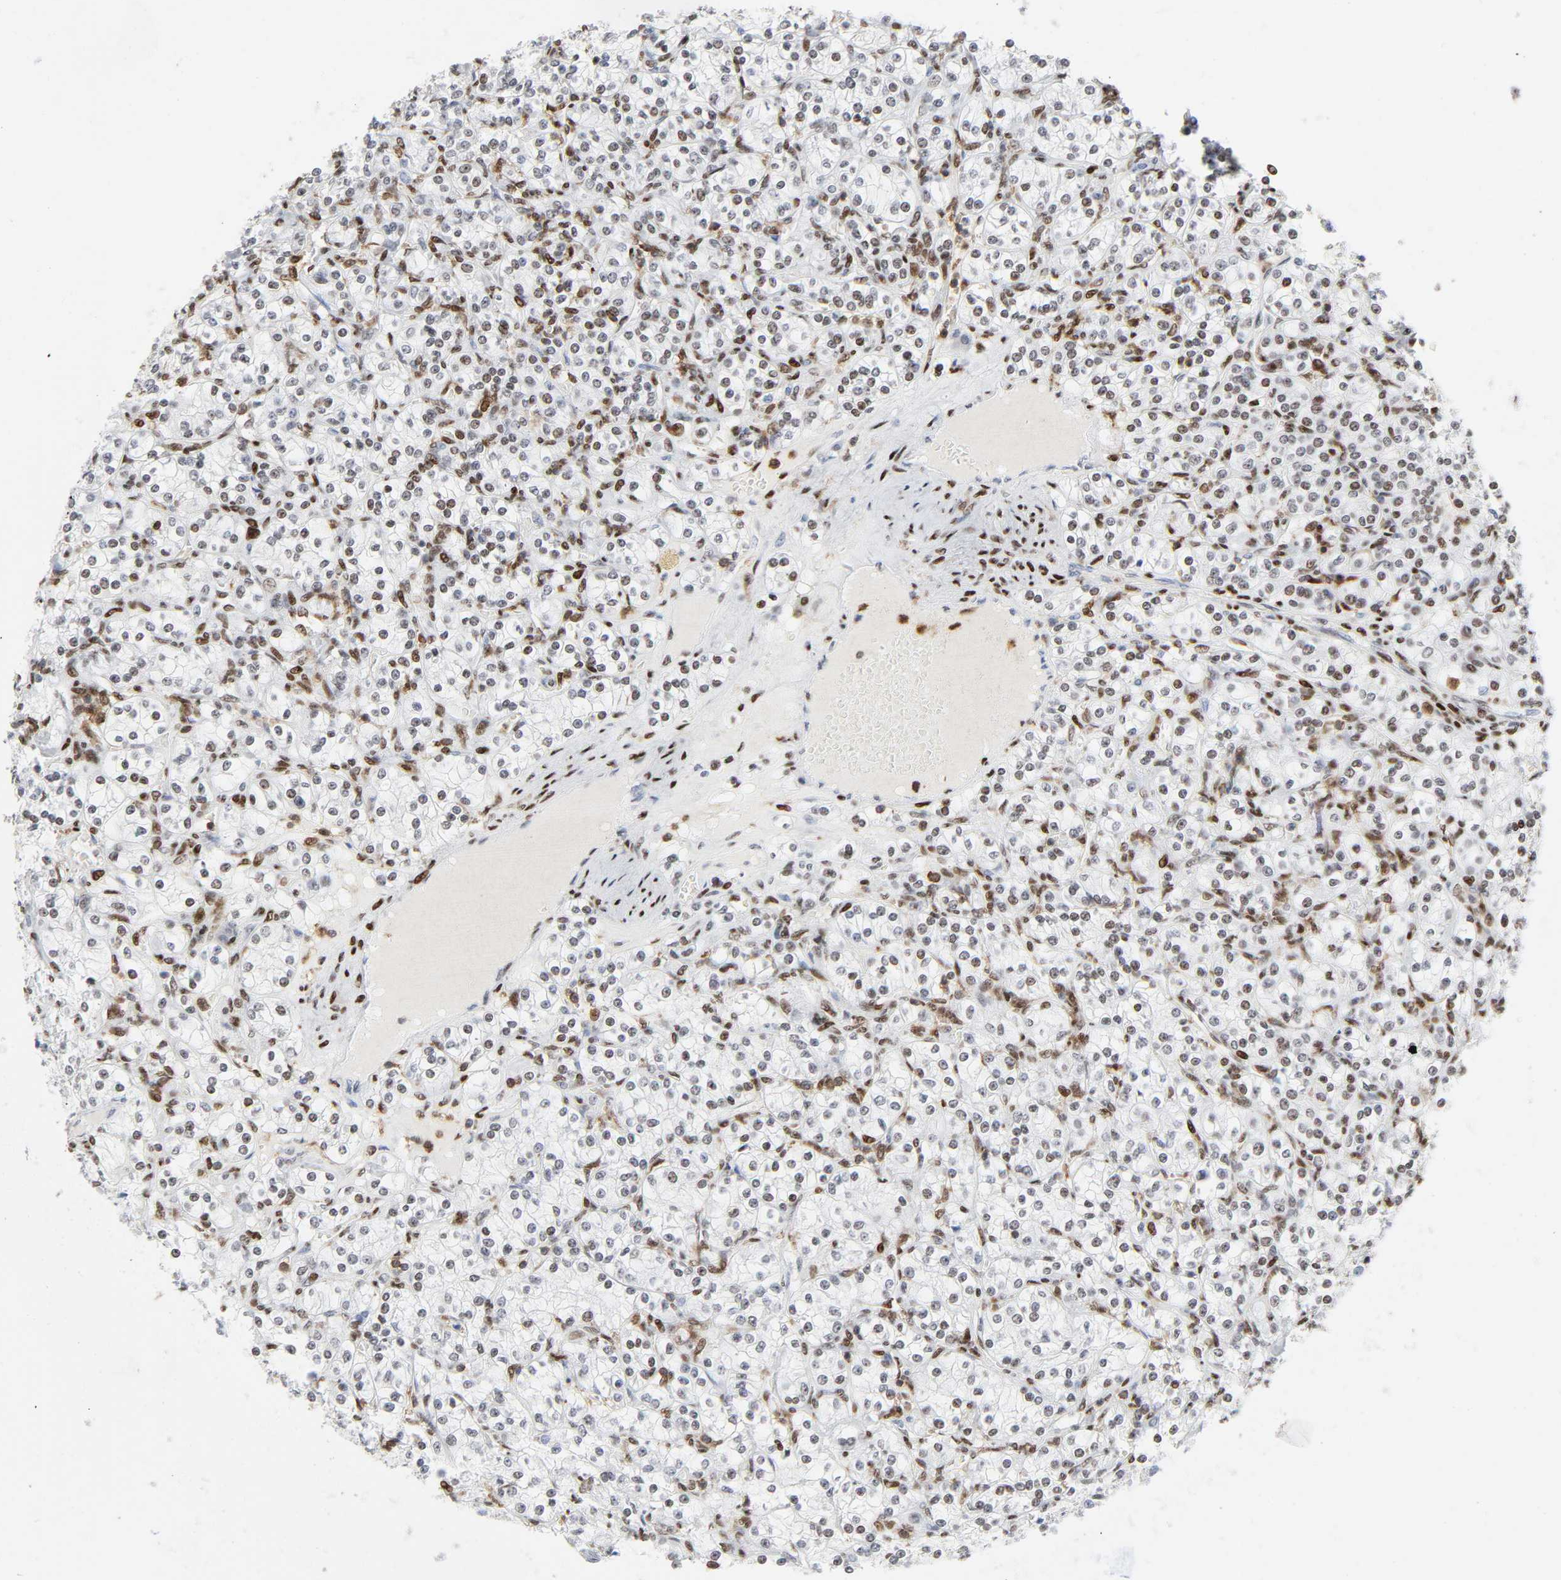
{"staining": {"intensity": "weak", "quantity": "25%-75%", "location": "nuclear"}, "tissue": "renal cancer", "cell_type": "Tumor cells", "image_type": "cancer", "snomed": [{"axis": "morphology", "description": "Adenocarcinoma, NOS"}, {"axis": "topography", "description": "Kidney"}], "caption": "This is a photomicrograph of immunohistochemistry staining of renal cancer, which shows weak positivity in the nuclear of tumor cells.", "gene": "WAS", "patient": {"sex": "male", "age": 77}}